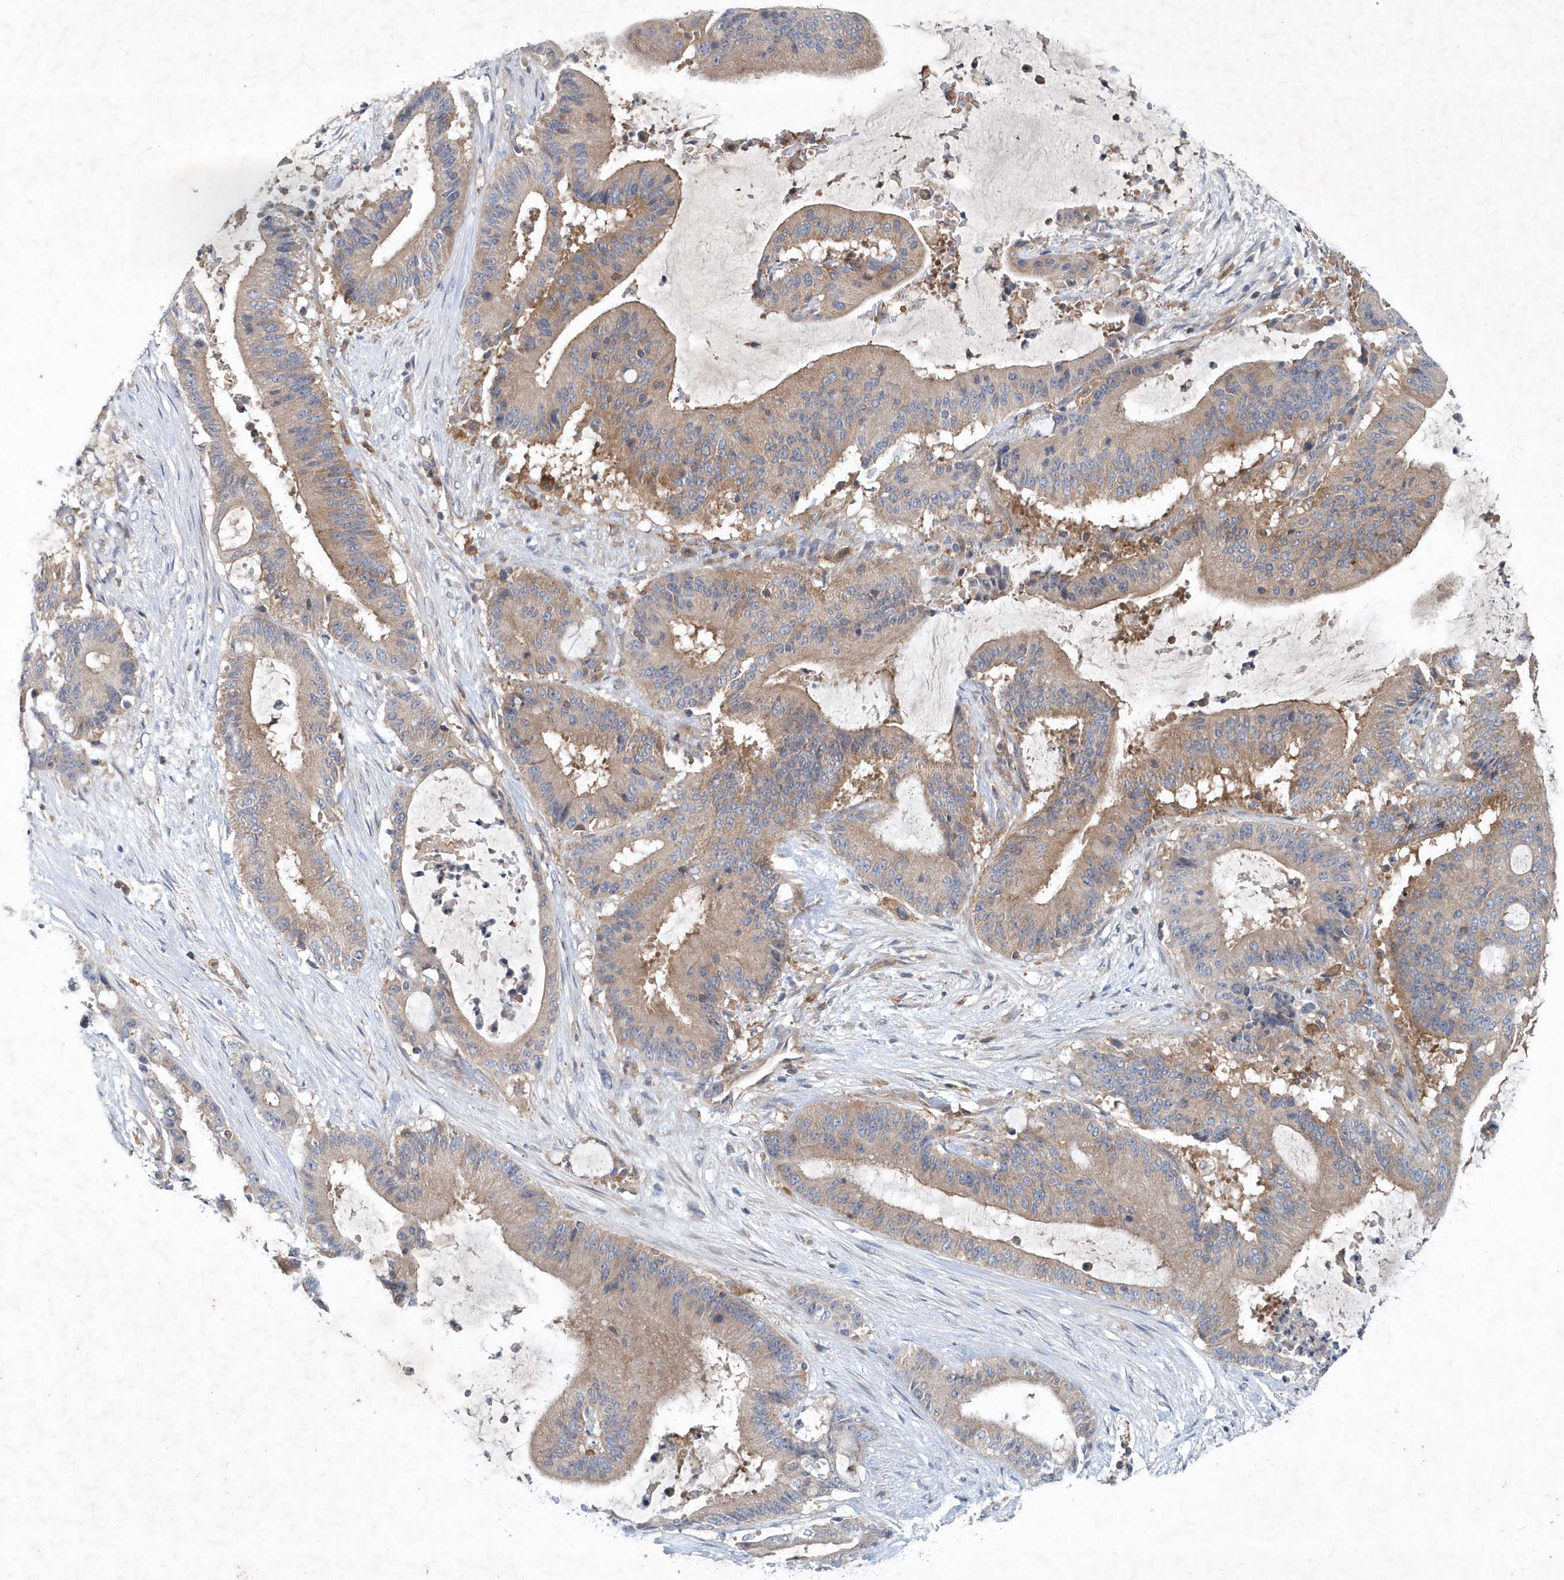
{"staining": {"intensity": "weak", "quantity": ">75%", "location": "cytoplasmic/membranous"}, "tissue": "liver cancer", "cell_type": "Tumor cells", "image_type": "cancer", "snomed": [{"axis": "morphology", "description": "Normal tissue, NOS"}, {"axis": "morphology", "description": "Cholangiocarcinoma"}, {"axis": "topography", "description": "Liver"}, {"axis": "topography", "description": "Peripheral nerve tissue"}], "caption": "An immunohistochemistry image of tumor tissue is shown. Protein staining in brown highlights weak cytoplasmic/membranous positivity in liver cancer (cholangiocarcinoma) within tumor cells.", "gene": "P2RY10", "patient": {"sex": "female", "age": 73}}